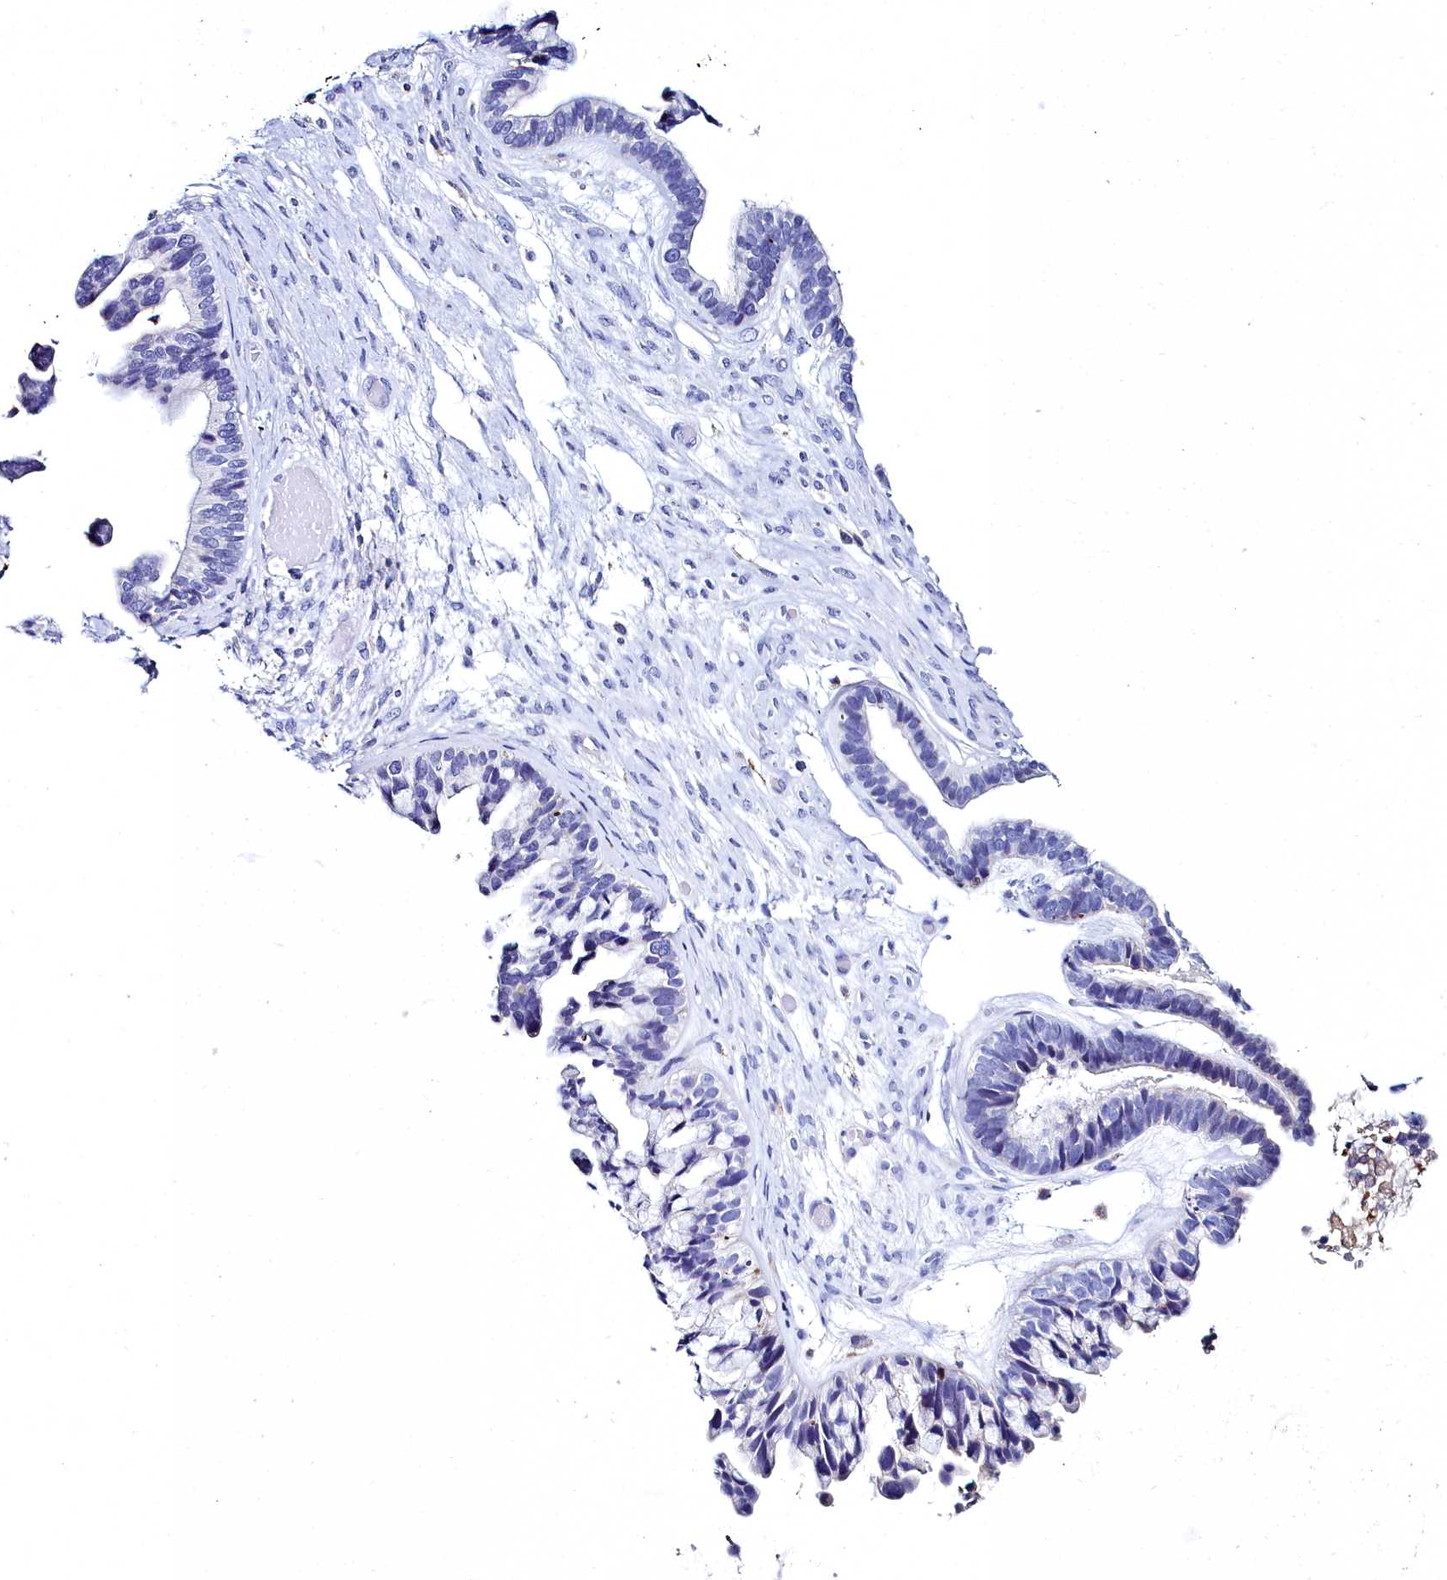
{"staining": {"intensity": "negative", "quantity": "none", "location": "none"}, "tissue": "ovarian cancer", "cell_type": "Tumor cells", "image_type": "cancer", "snomed": [{"axis": "morphology", "description": "Cystadenocarcinoma, serous, NOS"}, {"axis": "topography", "description": "Ovary"}], "caption": "Micrograph shows no significant protein expression in tumor cells of ovarian cancer (serous cystadenocarcinoma).", "gene": "ELAPOR2", "patient": {"sex": "female", "age": 56}}